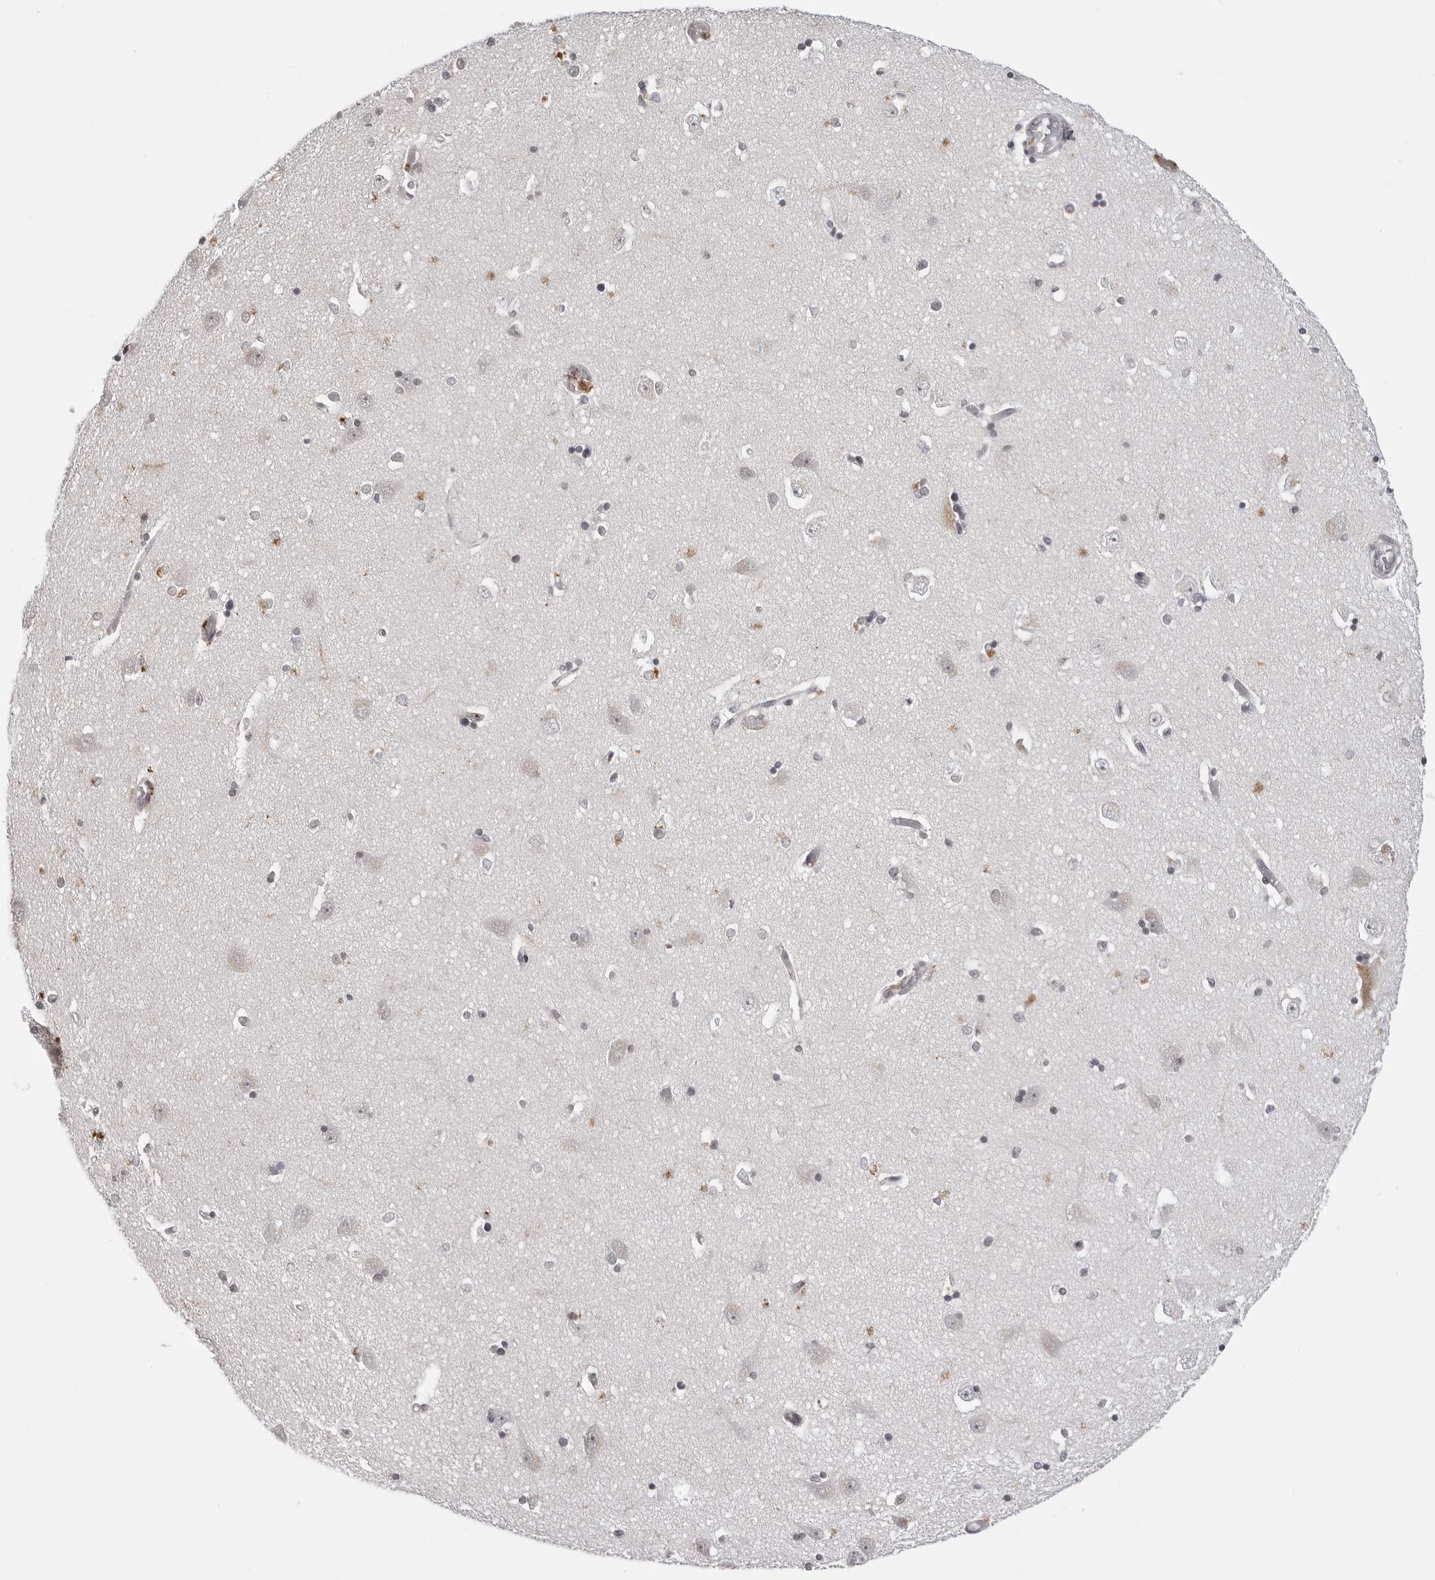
{"staining": {"intensity": "moderate", "quantity": "<25%", "location": "nuclear"}, "tissue": "hippocampus", "cell_type": "Glial cells", "image_type": "normal", "snomed": [{"axis": "morphology", "description": "Normal tissue, NOS"}, {"axis": "topography", "description": "Hippocampus"}], "caption": "Hippocampus stained with immunohistochemistry exhibits moderate nuclear positivity in about <25% of glial cells.", "gene": "PHF3", "patient": {"sex": "male", "age": 45}}